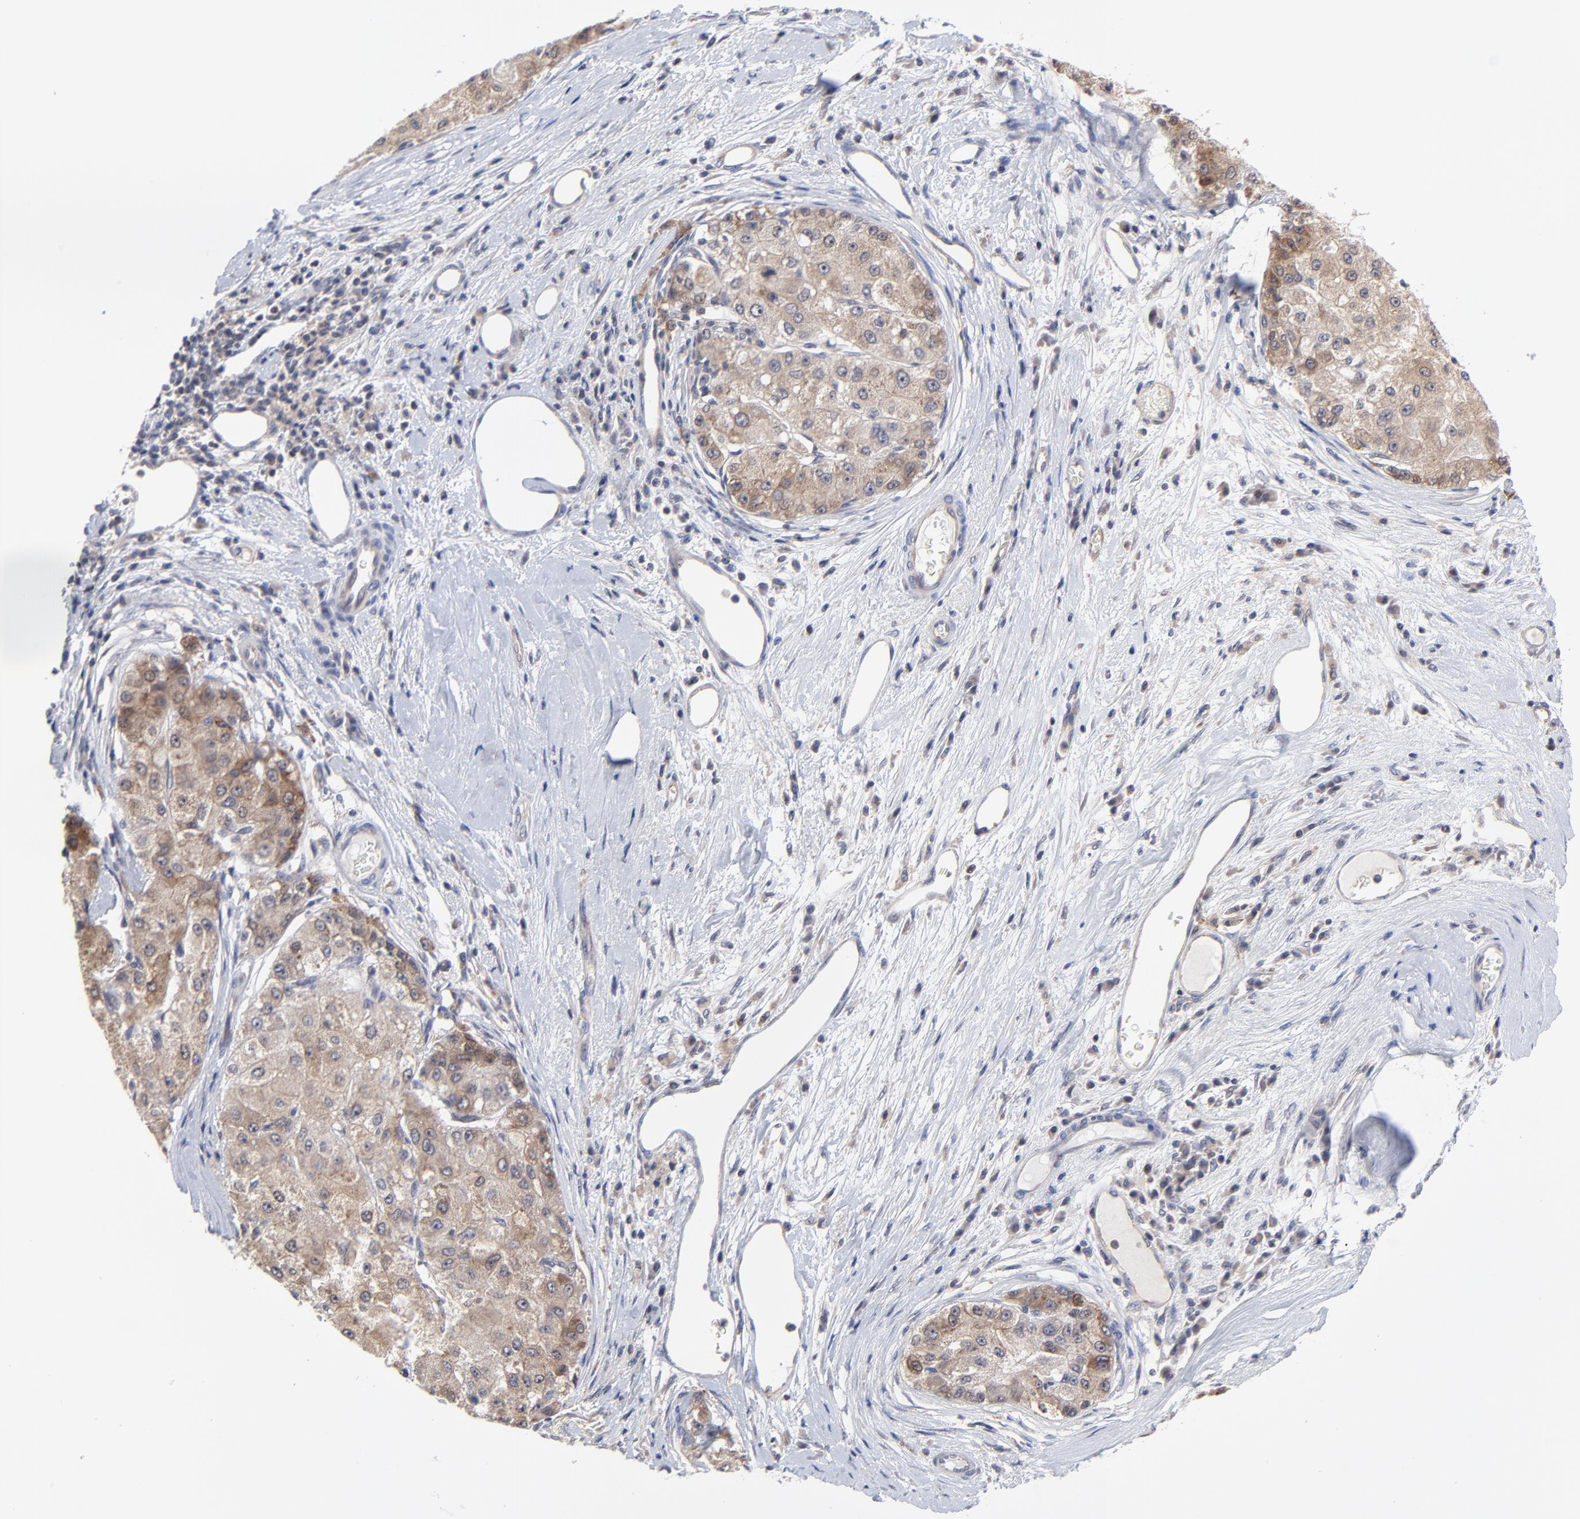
{"staining": {"intensity": "strong", "quantity": ">75%", "location": "cytoplasmic/membranous"}, "tissue": "liver cancer", "cell_type": "Tumor cells", "image_type": "cancer", "snomed": [{"axis": "morphology", "description": "Carcinoma, Hepatocellular, NOS"}, {"axis": "topography", "description": "Liver"}], "caption": "This histopathology image exhibits immunohistochemistry staining of liver cancer, with high strong cytoplasmic/membranous expression in approximately >75% of tumor cells.", "gene": "ZNF157", "patient": {"sex": "male", "age": 80}}